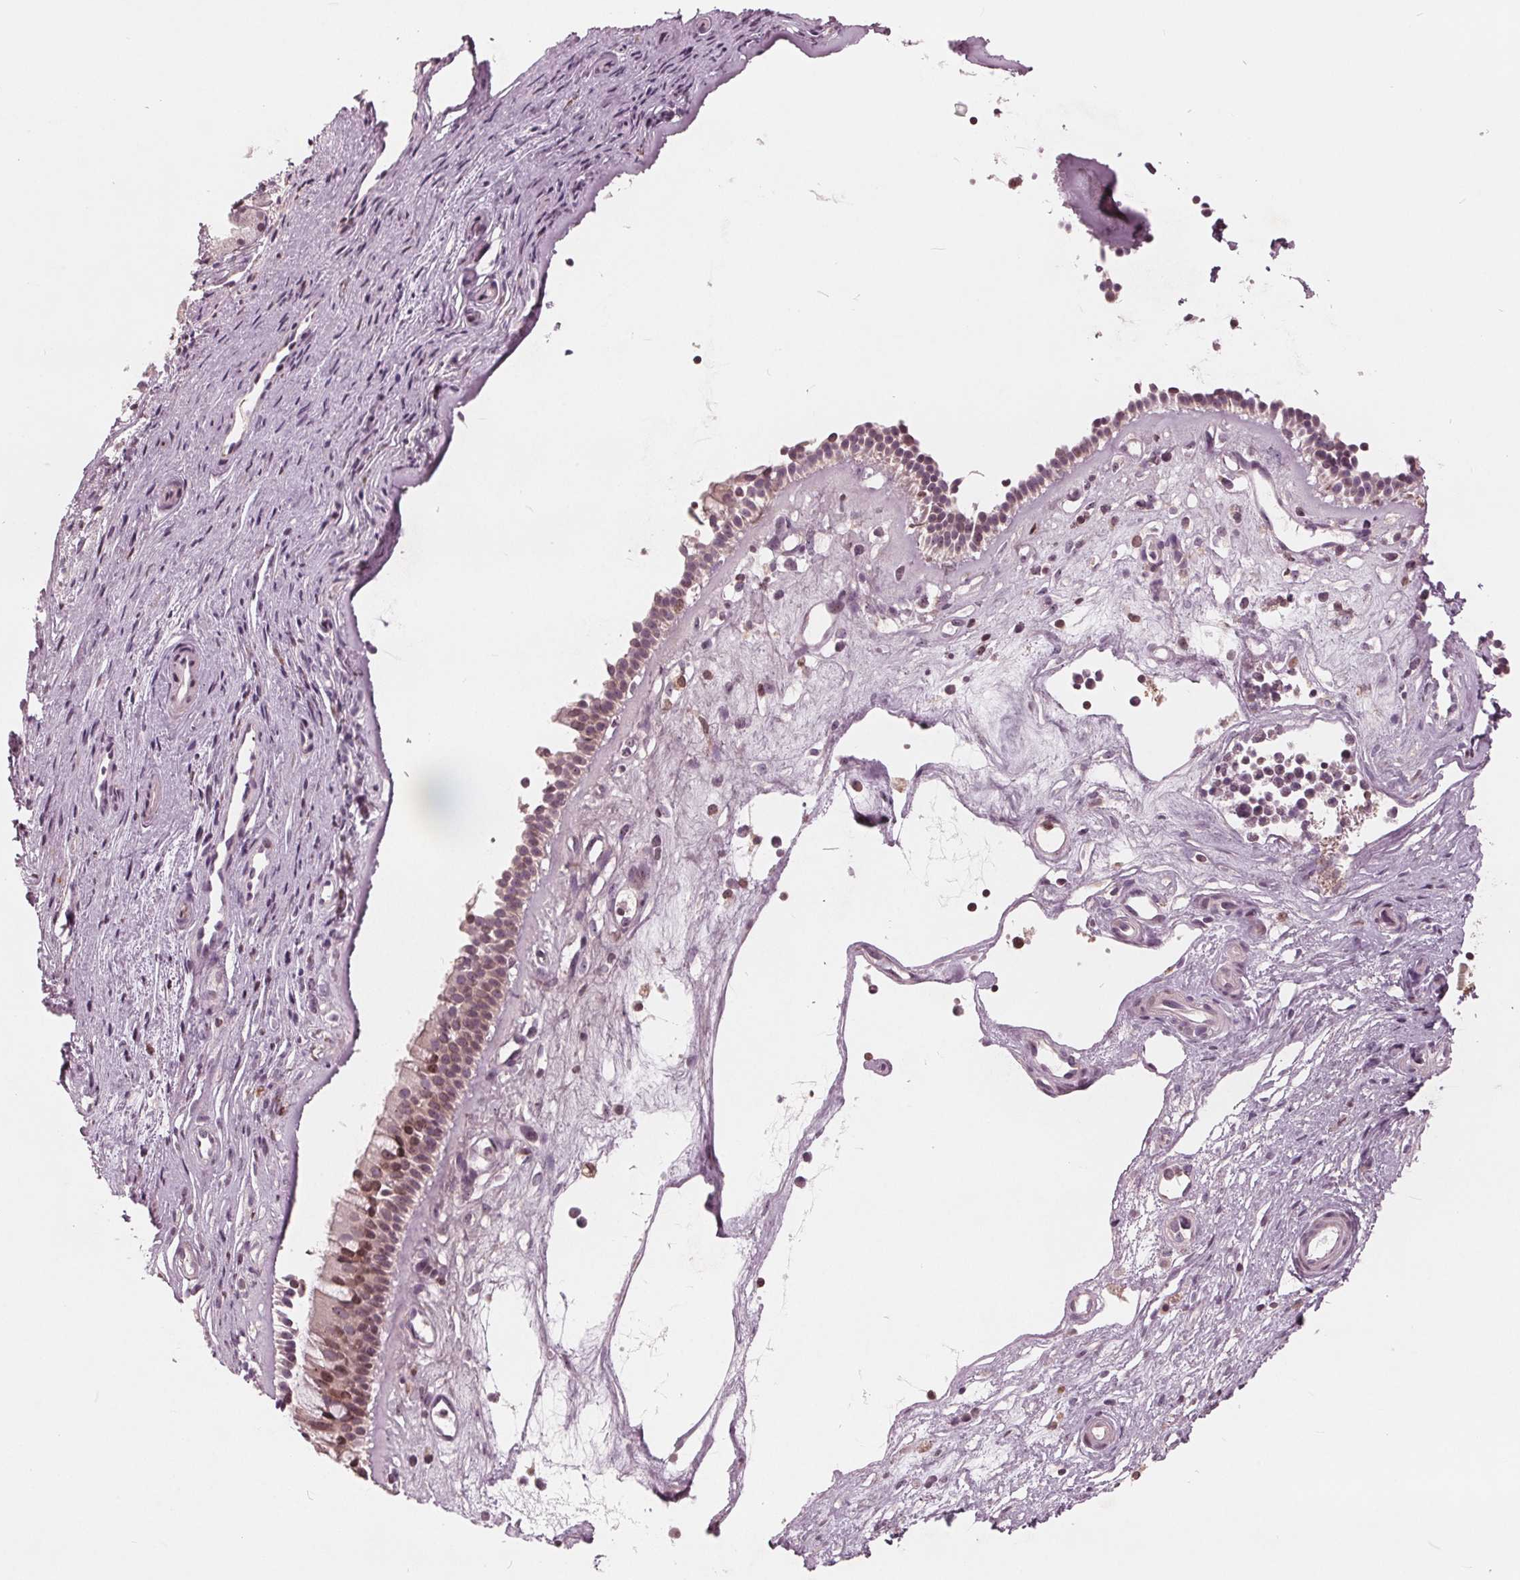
{"staining": {"intensity": "moderate", "quantity": "25%-75%", "location": "nuclear"}, "tissue": "nasopharynx", "cell_type": "Respiratory epithelial cells", "image_type": "normal", "snomed": [{"axis": "morphology", "description": "Normal tissue, NOS"}, {"axis": "topography", "description": "Nasopharynx"}], "caption": "Moderate nuclear protein staining is appreciated in about 25%-75% of respiratory epithelial cells in nasopharynx. (brown staining indicates protein expression, while blue staining denotes nuclei).", "gene": "NUP210", "patient": {"sex": "female", "age": 52}}